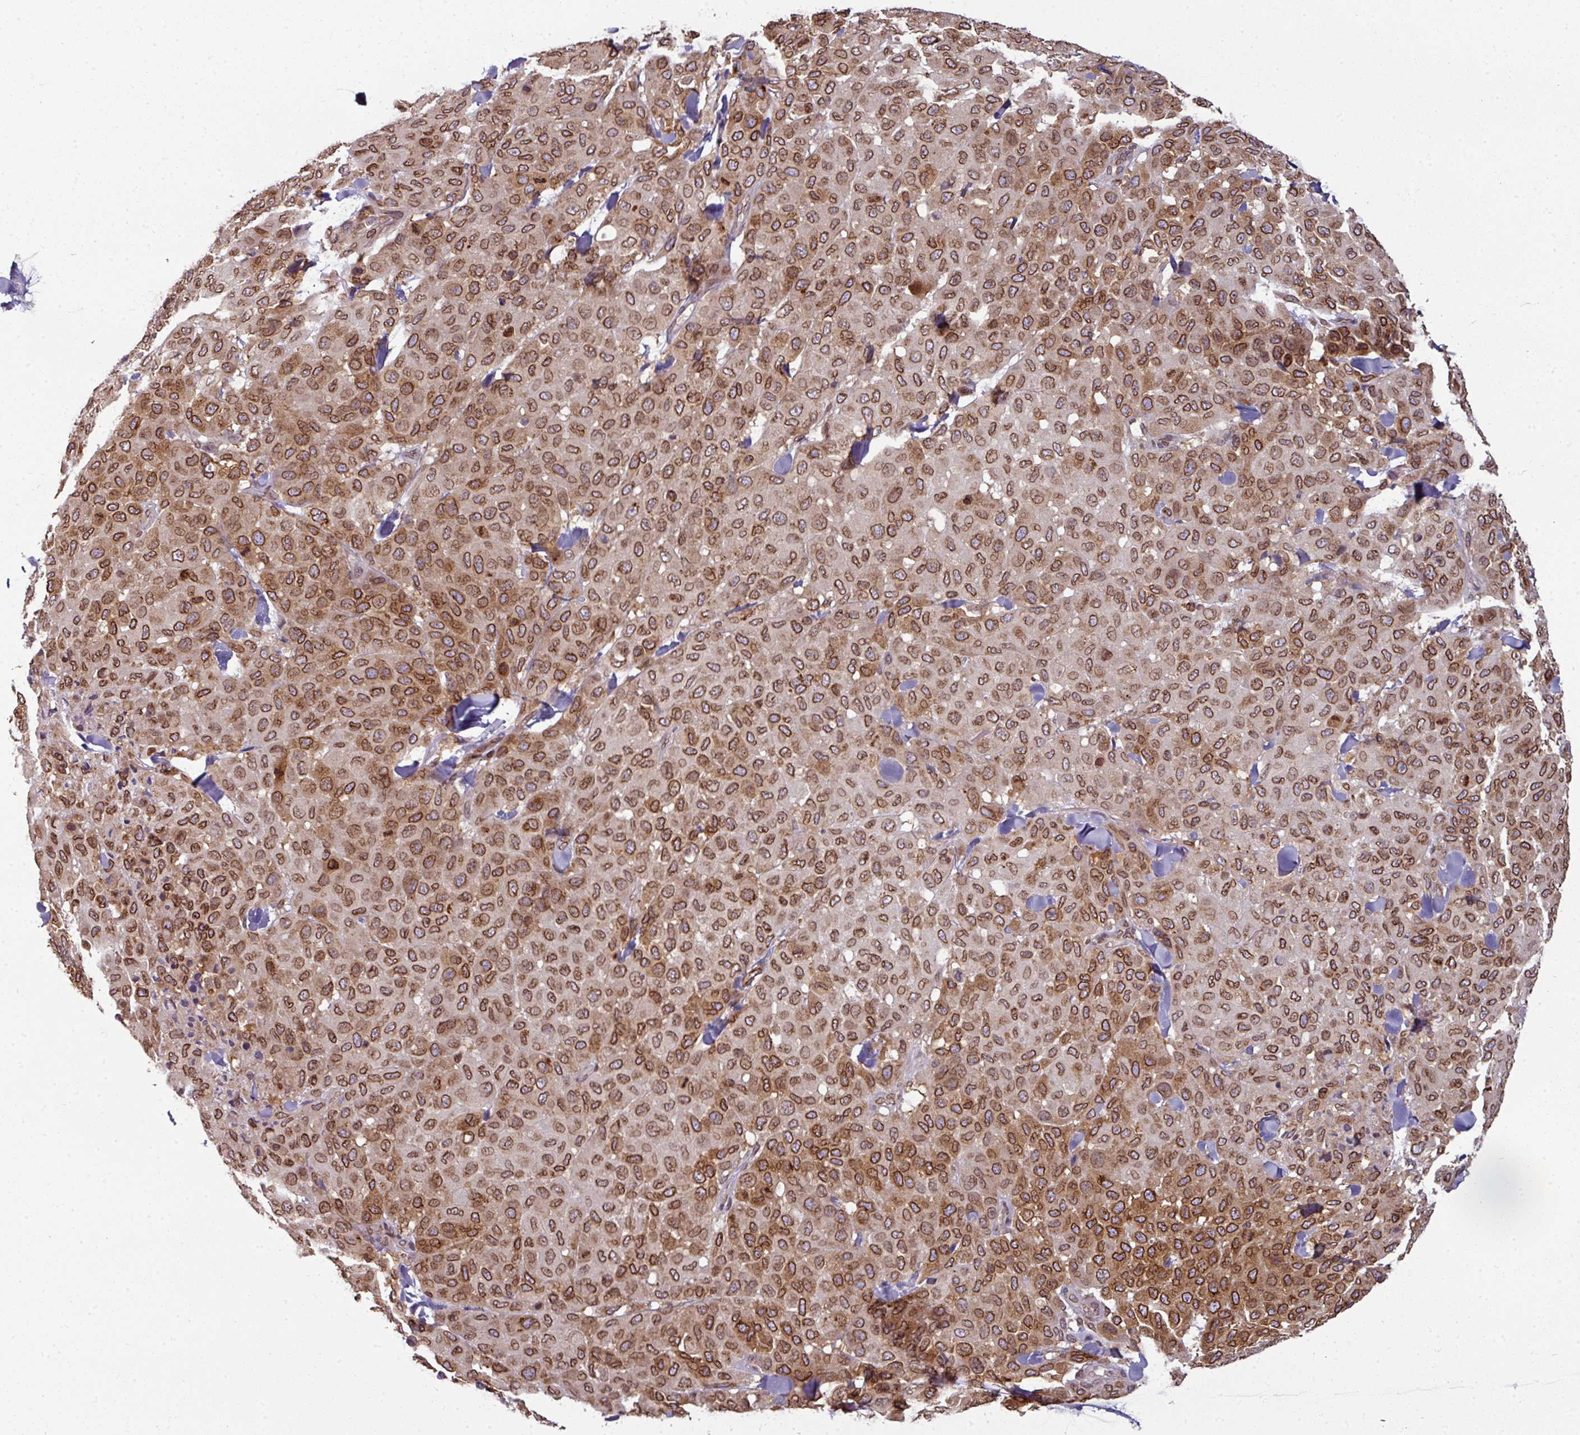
{"staining": {"intensity": "strong", "quantity": ">75%", "location": "cytoplasmic/membranous,nuclear"}, "tissue": "melanoma", "cell_type": "Tumor cells", "image_type": "cancer", "snomed": [{"axis": "morphology", "description": "Malignant melanoma, Metastatic site"}, {"axis": "topography", "description": "Skin"}], "caption": "Malignant melanoma (metastatic site) stained with DAB (3,3'-diaminobenzidine) immunohistochemistry demonstrates high levels of strong cytoplasmic/membranous and nuclear staining in about >75% of tumor cells. The staining was performed using DAB to visualize the protein expression in brown, while the nuclei were stained in blue with hematoxylin (Magnification: 20x).", "gene": "RANGAP1", "patient": {"sex": "female", "age": 81}}